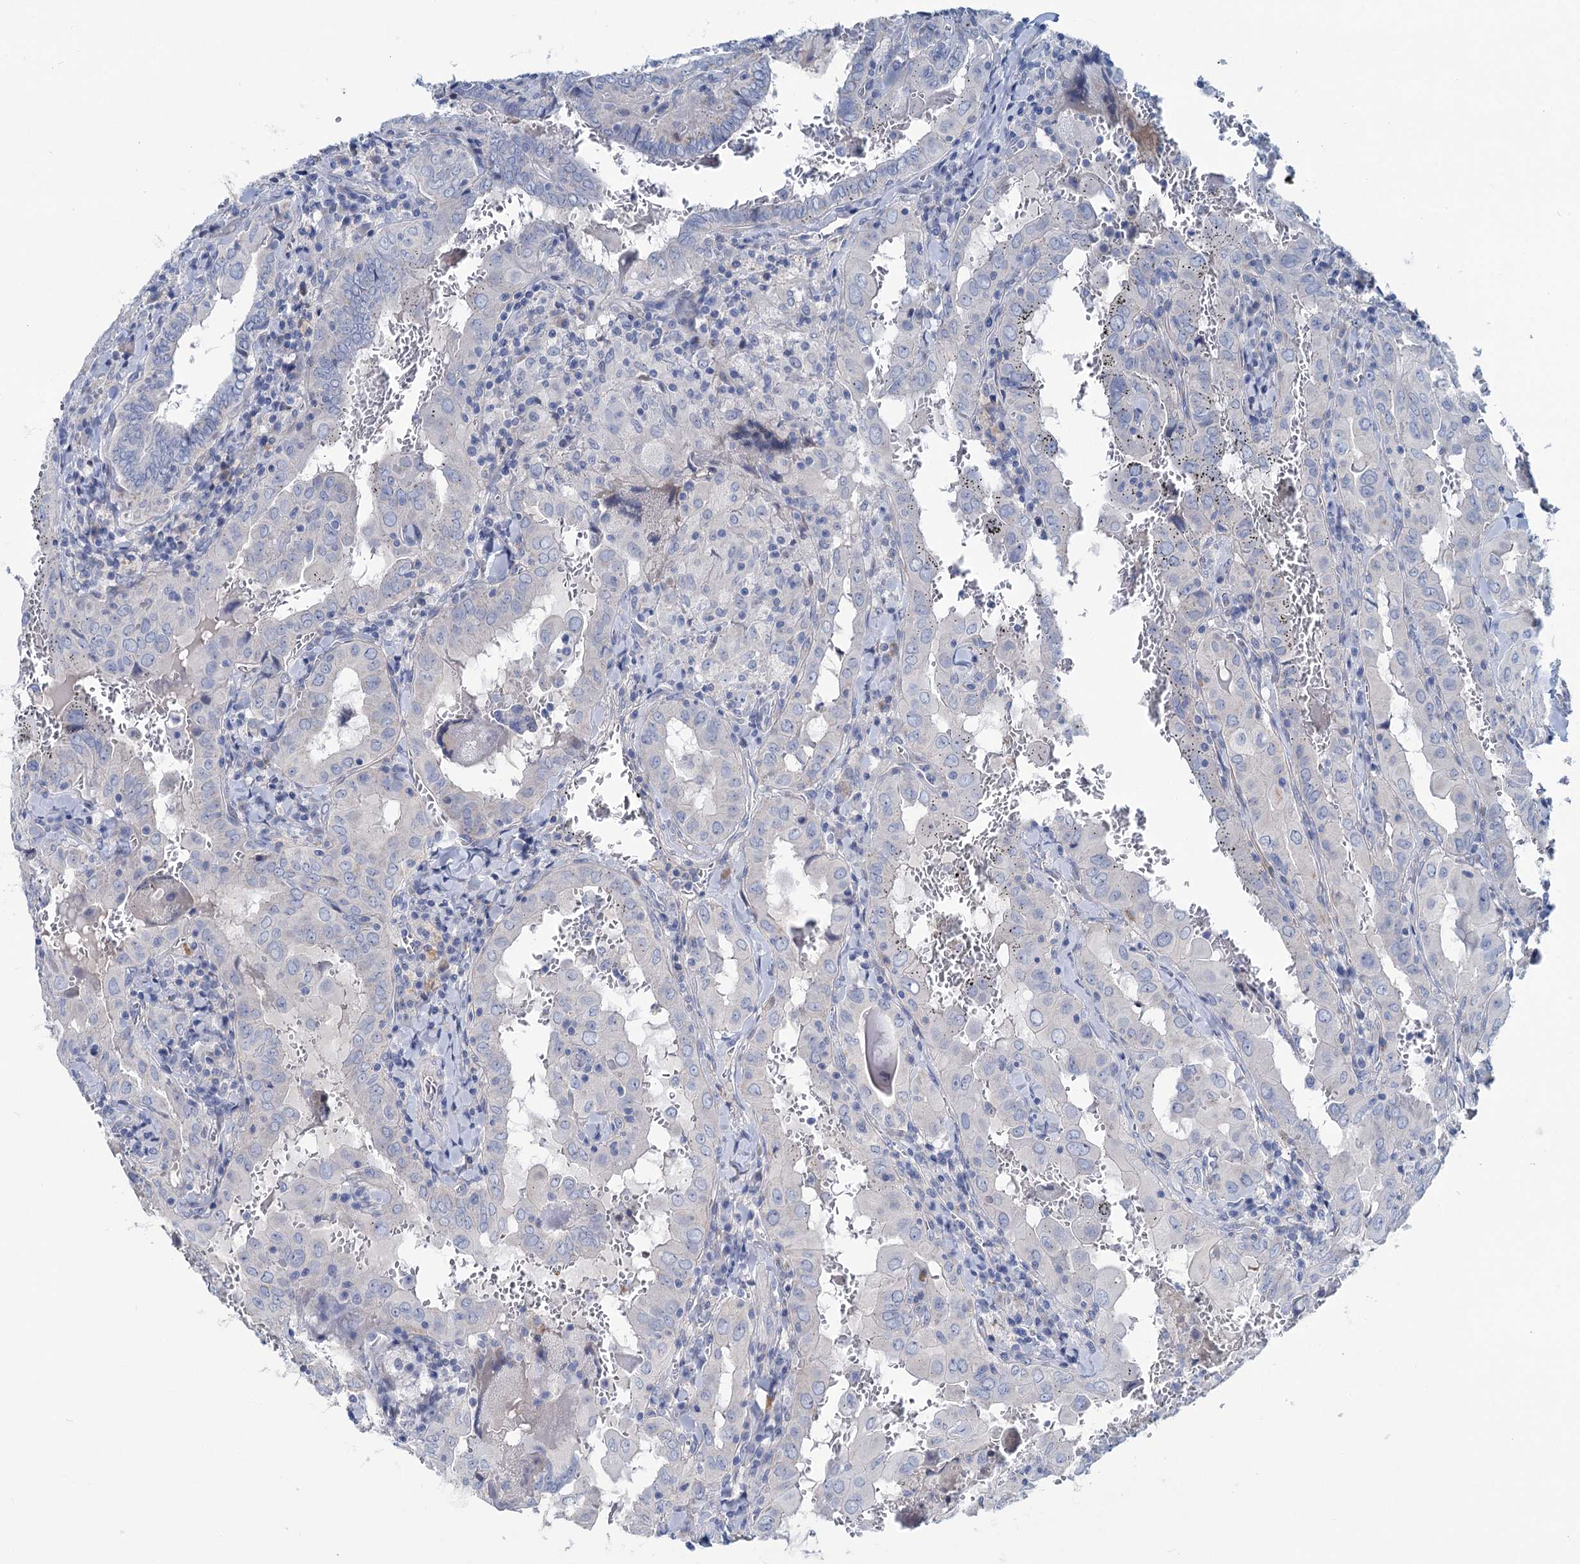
{"staining": {"intensity": "negative", "quantity": "none", "location": "none"}, "tissue": "thyroid cancer", "cell_type": "Tumor cells", "image_type": "cancer", "snomed": [{"axis": "morphology", "description": "Papillary adenocarcinoma, NOS"}, {"axis": "topography", "description": "Thyroid gland"}], "caption": "Photomicrograph shows no protein positivity in tumor cells of thyroid cancer (papillary adenocarcinoma) tissue. (DAB IHC with hematoxylin counter stain).", "gene": "CHDH", "patient": {"sex": "female", "age": 72}}